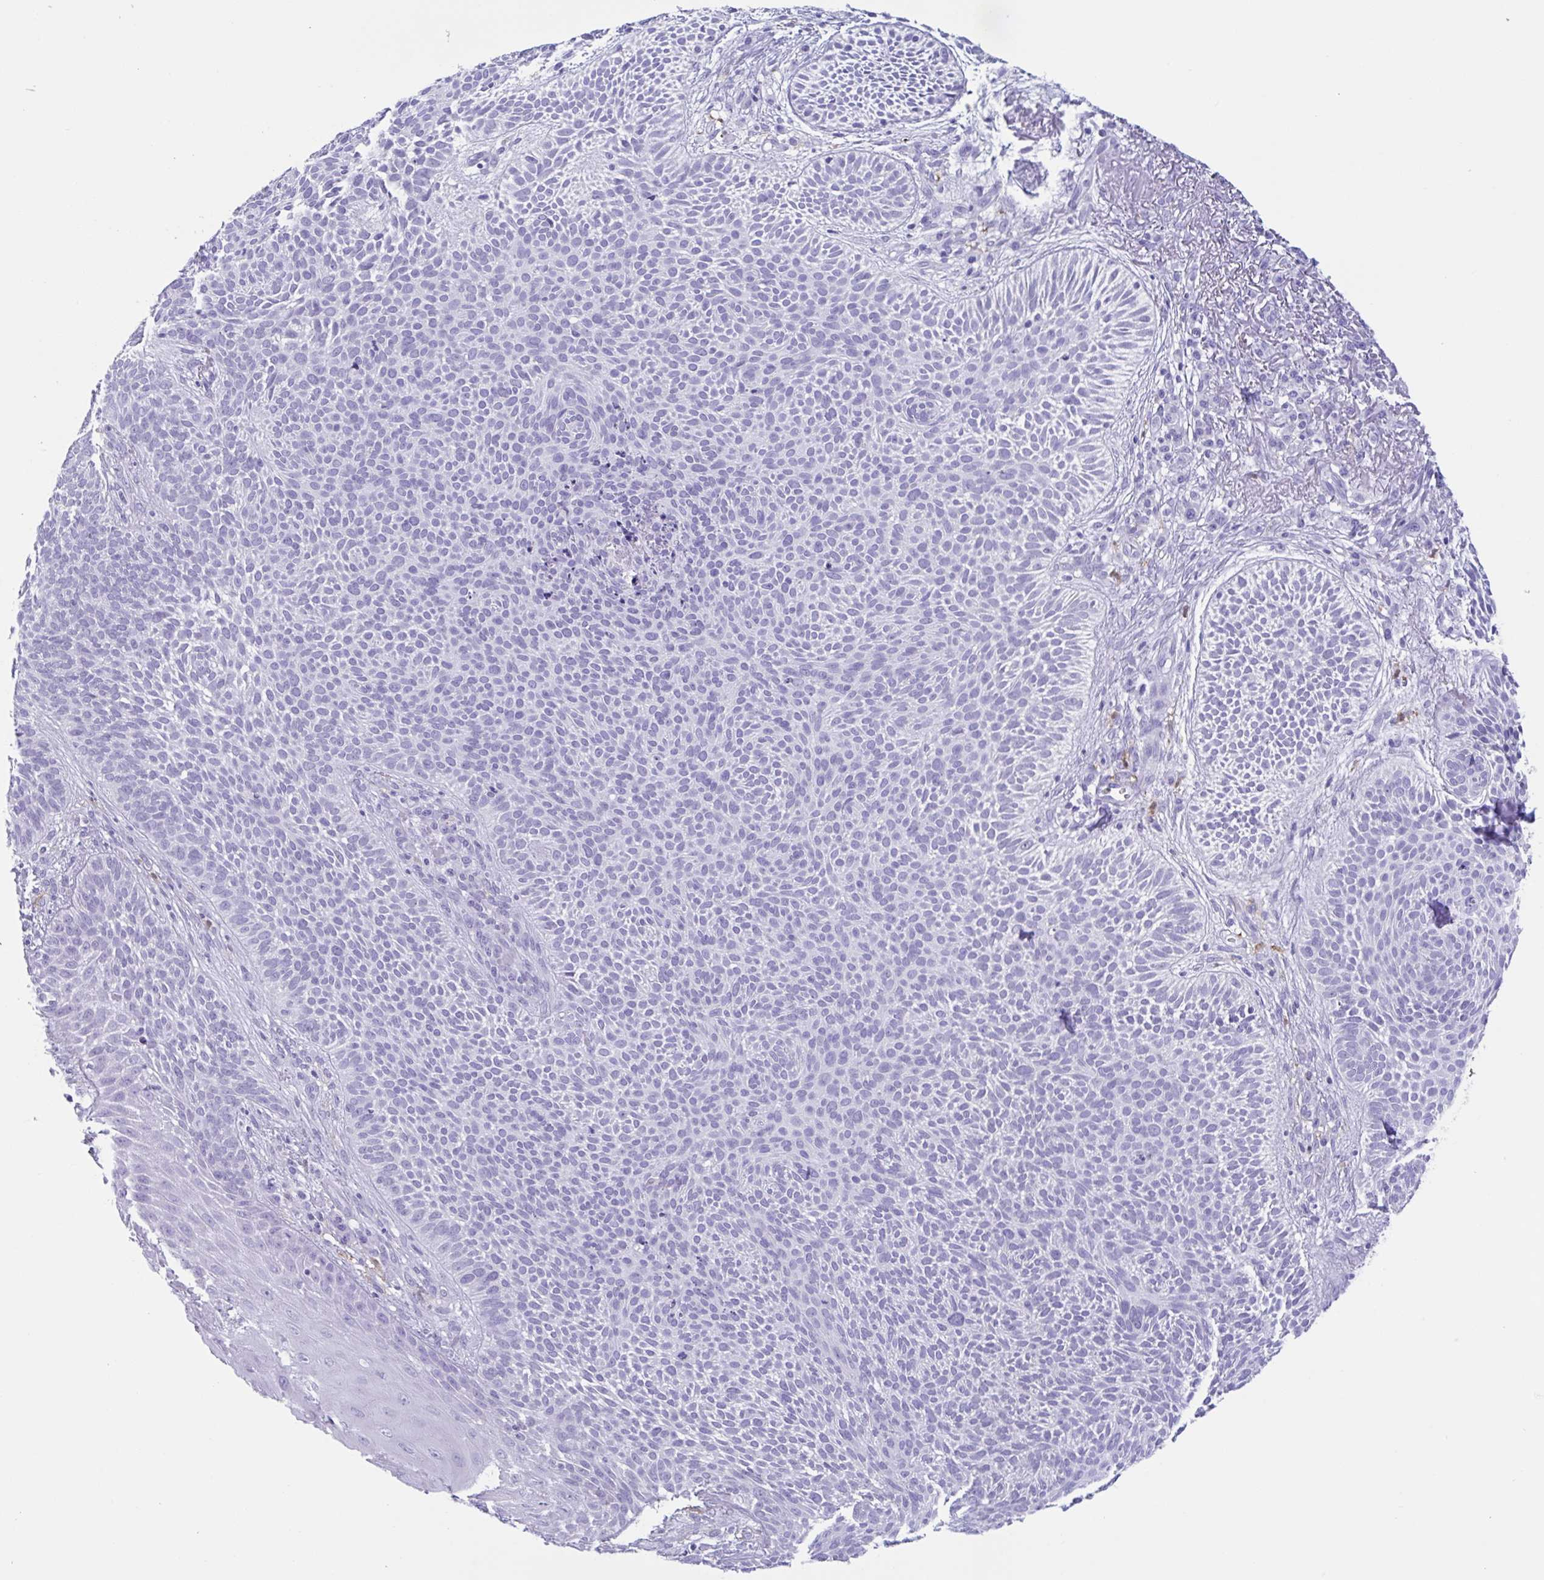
{"staining": {"intensity": "negative", "quantity": "none", "location": "none"}, "tissue": "skin cancer", "cell_type": "Tumor cells", "image_type": "cancer", "snomed": [{"axis": "morphology", "description": "Basal cell carcinoma"}, {"axis": "topography", "description": "Skin"}, {"axis": "topography", "description": "Skin of face"}], "caption": "IHC of skin cancer demonstrates no staining in tumor cells.", "gene": "ZNF850", "patient": {"sex": "female", "age": 82}}